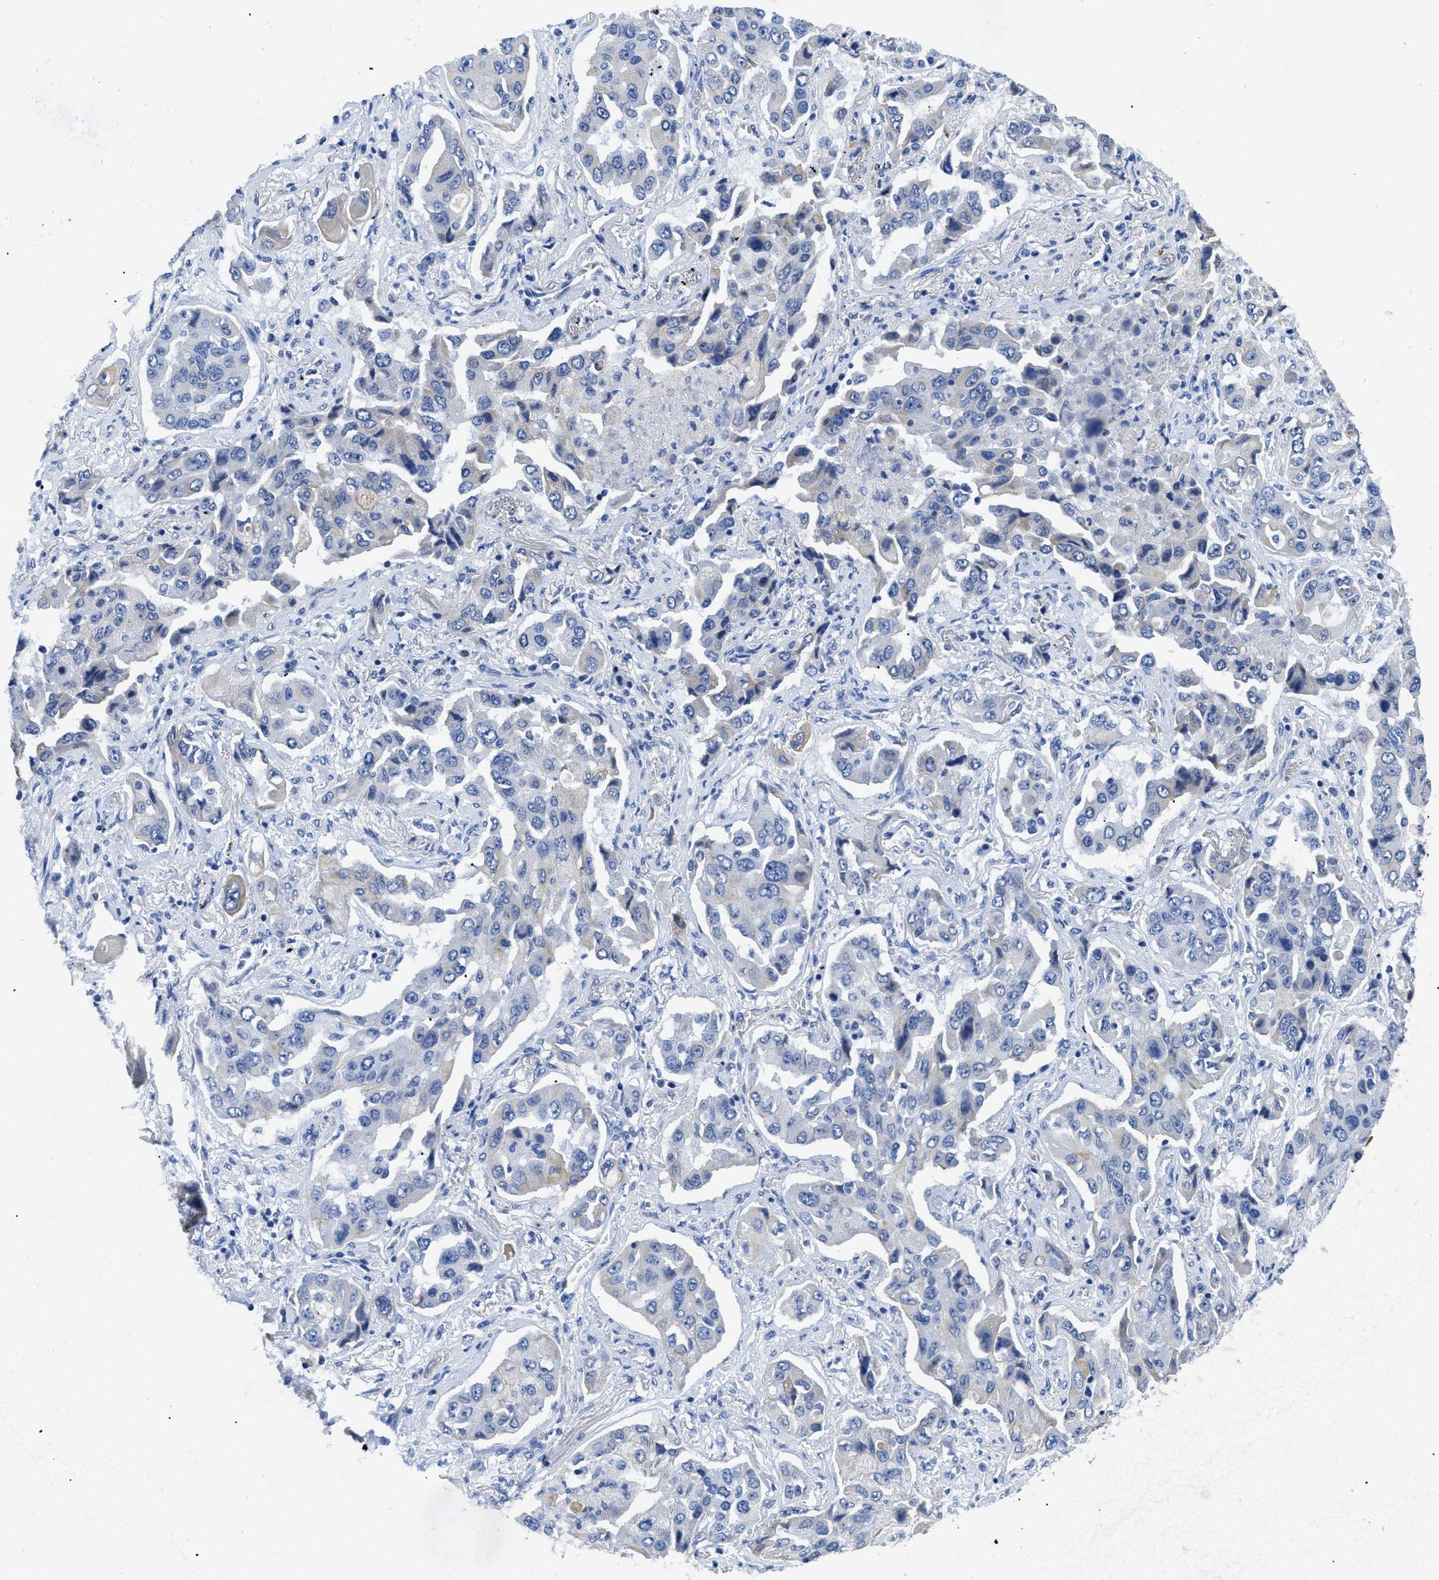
{"staining": {"intensity": "negative", "quantity": "none", "location": "none"}, "tissue": "lung cancer", "cell_type": "Tumor cells", "image_type": "cancer", "snomed": [{"axis": "morphology", "description": "Adenocarcinoma, NOS"}, {"axis": "topography", "description": "Lung"}], "caption": "Immunohistochemistry (IHC) histopathology image of neoplastic tissue: lung cancer stained with DAB reveals no significant protein staining in tumor cells.", "gene": "TMEM68", "patient": {"sex": "female", "age": 65}}